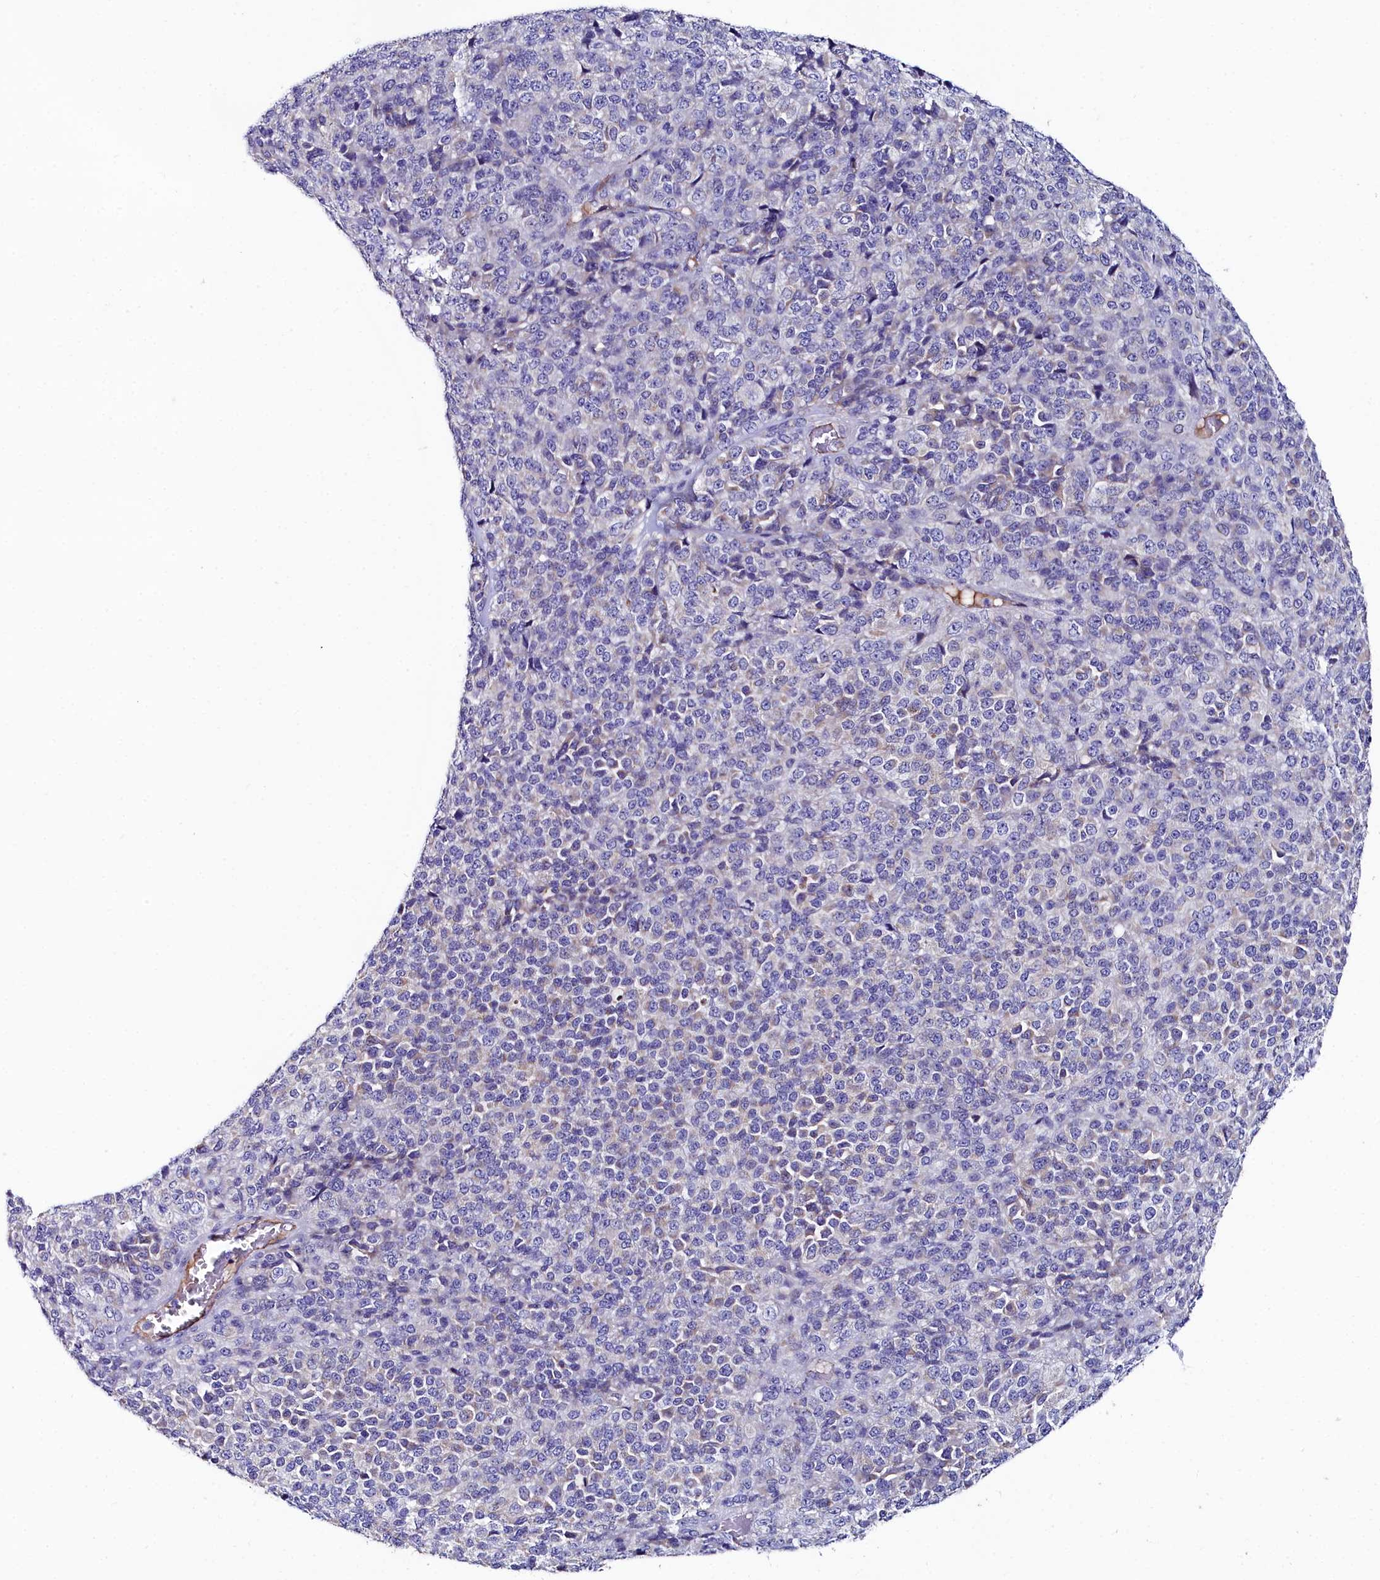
{"staining": {"intensity": "moderate", "quantity": "<25%", "location": "cytoplasmic/membranous"}, "tissue": "melanoma", "cell_type": "Tumor cells", "image_type": "cancer", "snomed": [{"axis": "morphology", "description": "Malignant melanoma, Metastatic site"}, {"axis": "topography", "description": "Brain"}], "caption": "Protein staining of malignant melanoma (metastatic site) tissue shows moderate cytoplasmic/membranous positivity in about <25% of tumor cells. (IHC, brightfield microscopy, high magnification).", "gene": "SLC49A3", "patient": {"sex": "female", "age": 56}}